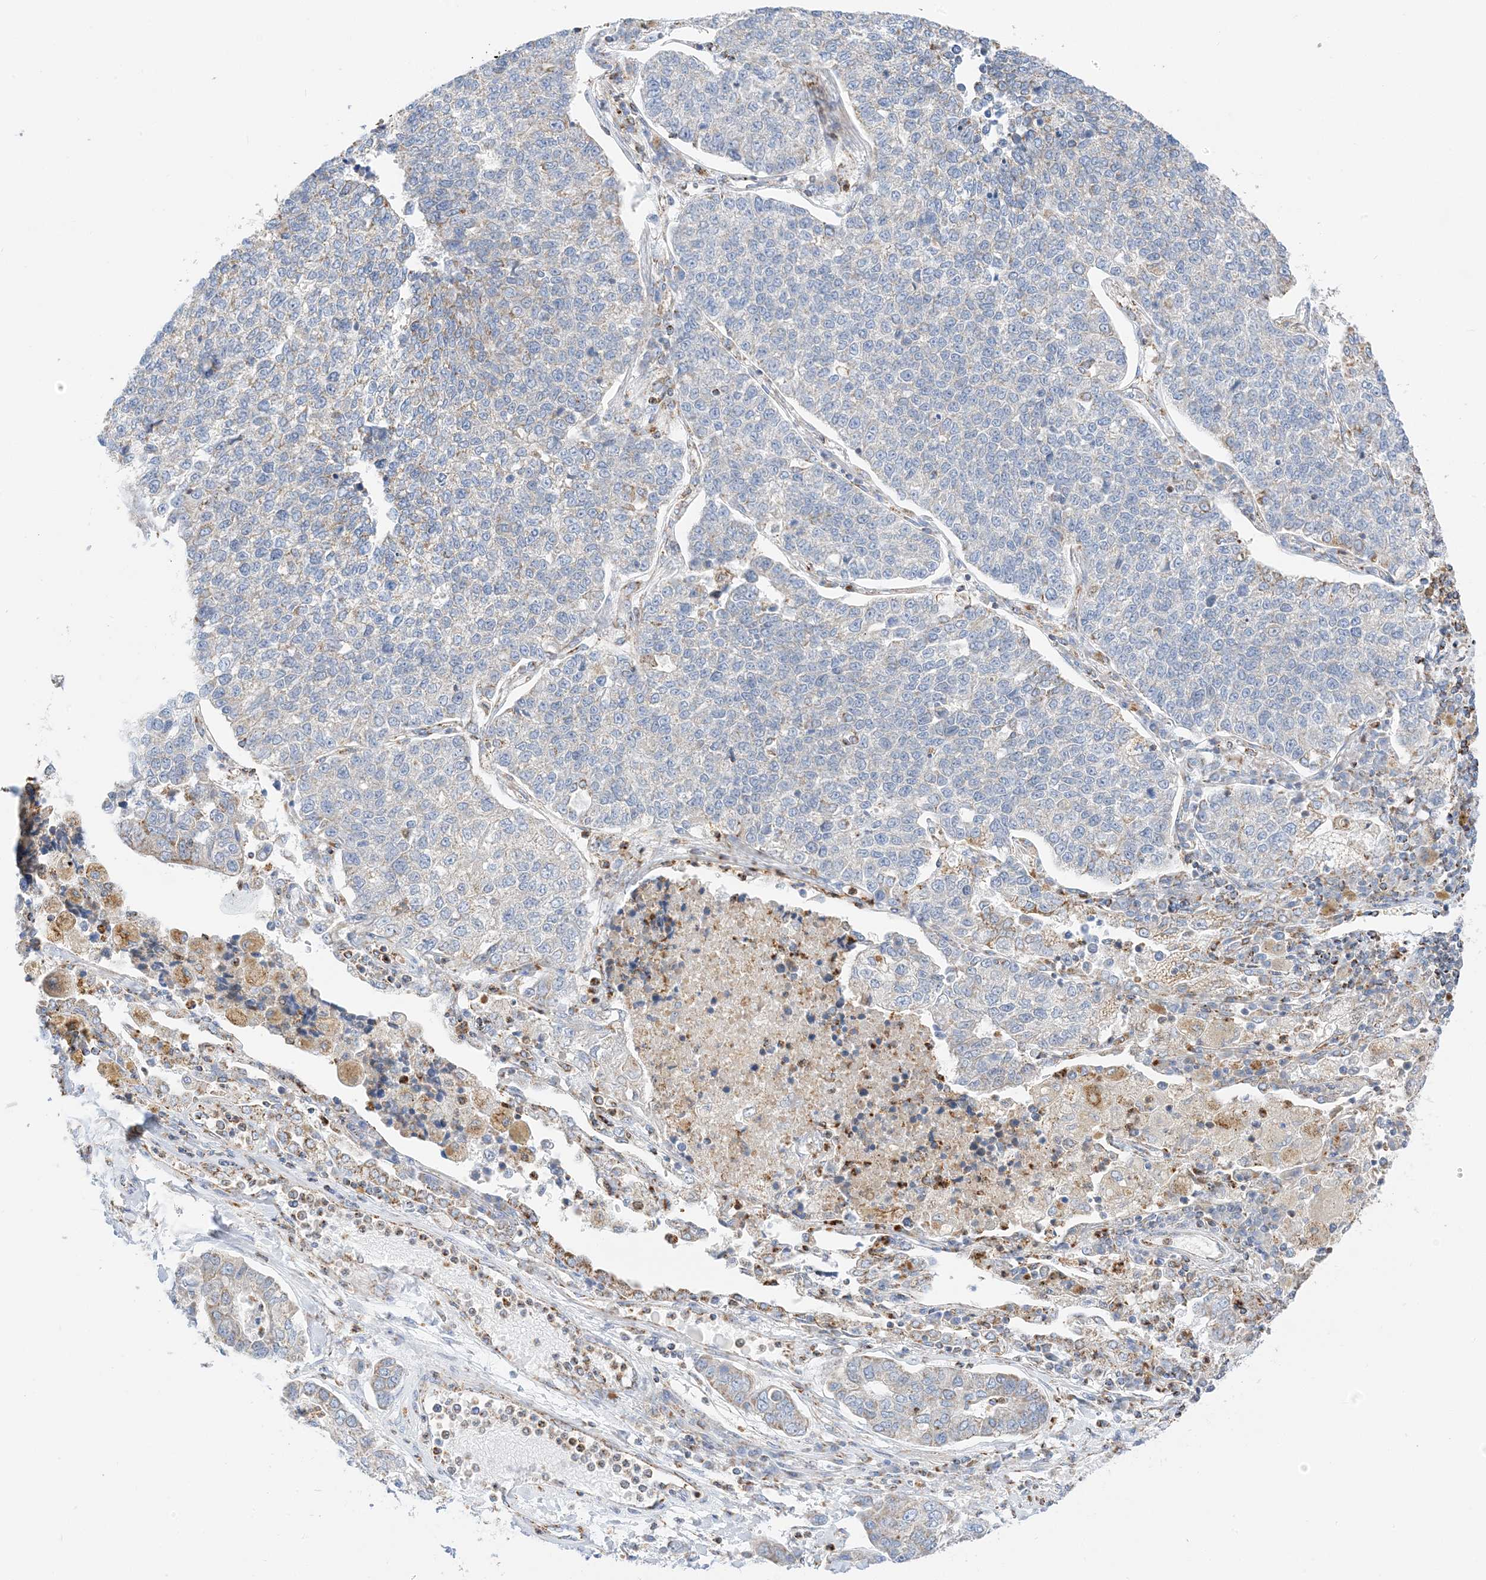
{"staining": {"intensity": "moderate", "quantity": "25%-75%", "location": "cytoplasmic/membranous"}, "tissue": "lung cancer", "cell_type": "Tumor cells", "image_type": "cancer", "snomed": [{"axis": "morphology", "description": "Adenocarcinoma, NOS"}, {"axis": "topography", "description": "Lung"}], "caption": "Protein expression analysis of human lung cancer (adenocarcinoma) reveals moderate cytoplasmic/membranous positivity in approximately 25%-75% of tumor cells. The protein is shown in brown color, while the nuclei are stained blue.", "gene": "CAPN13", "patient": {"sex": "male", "age": 49}}